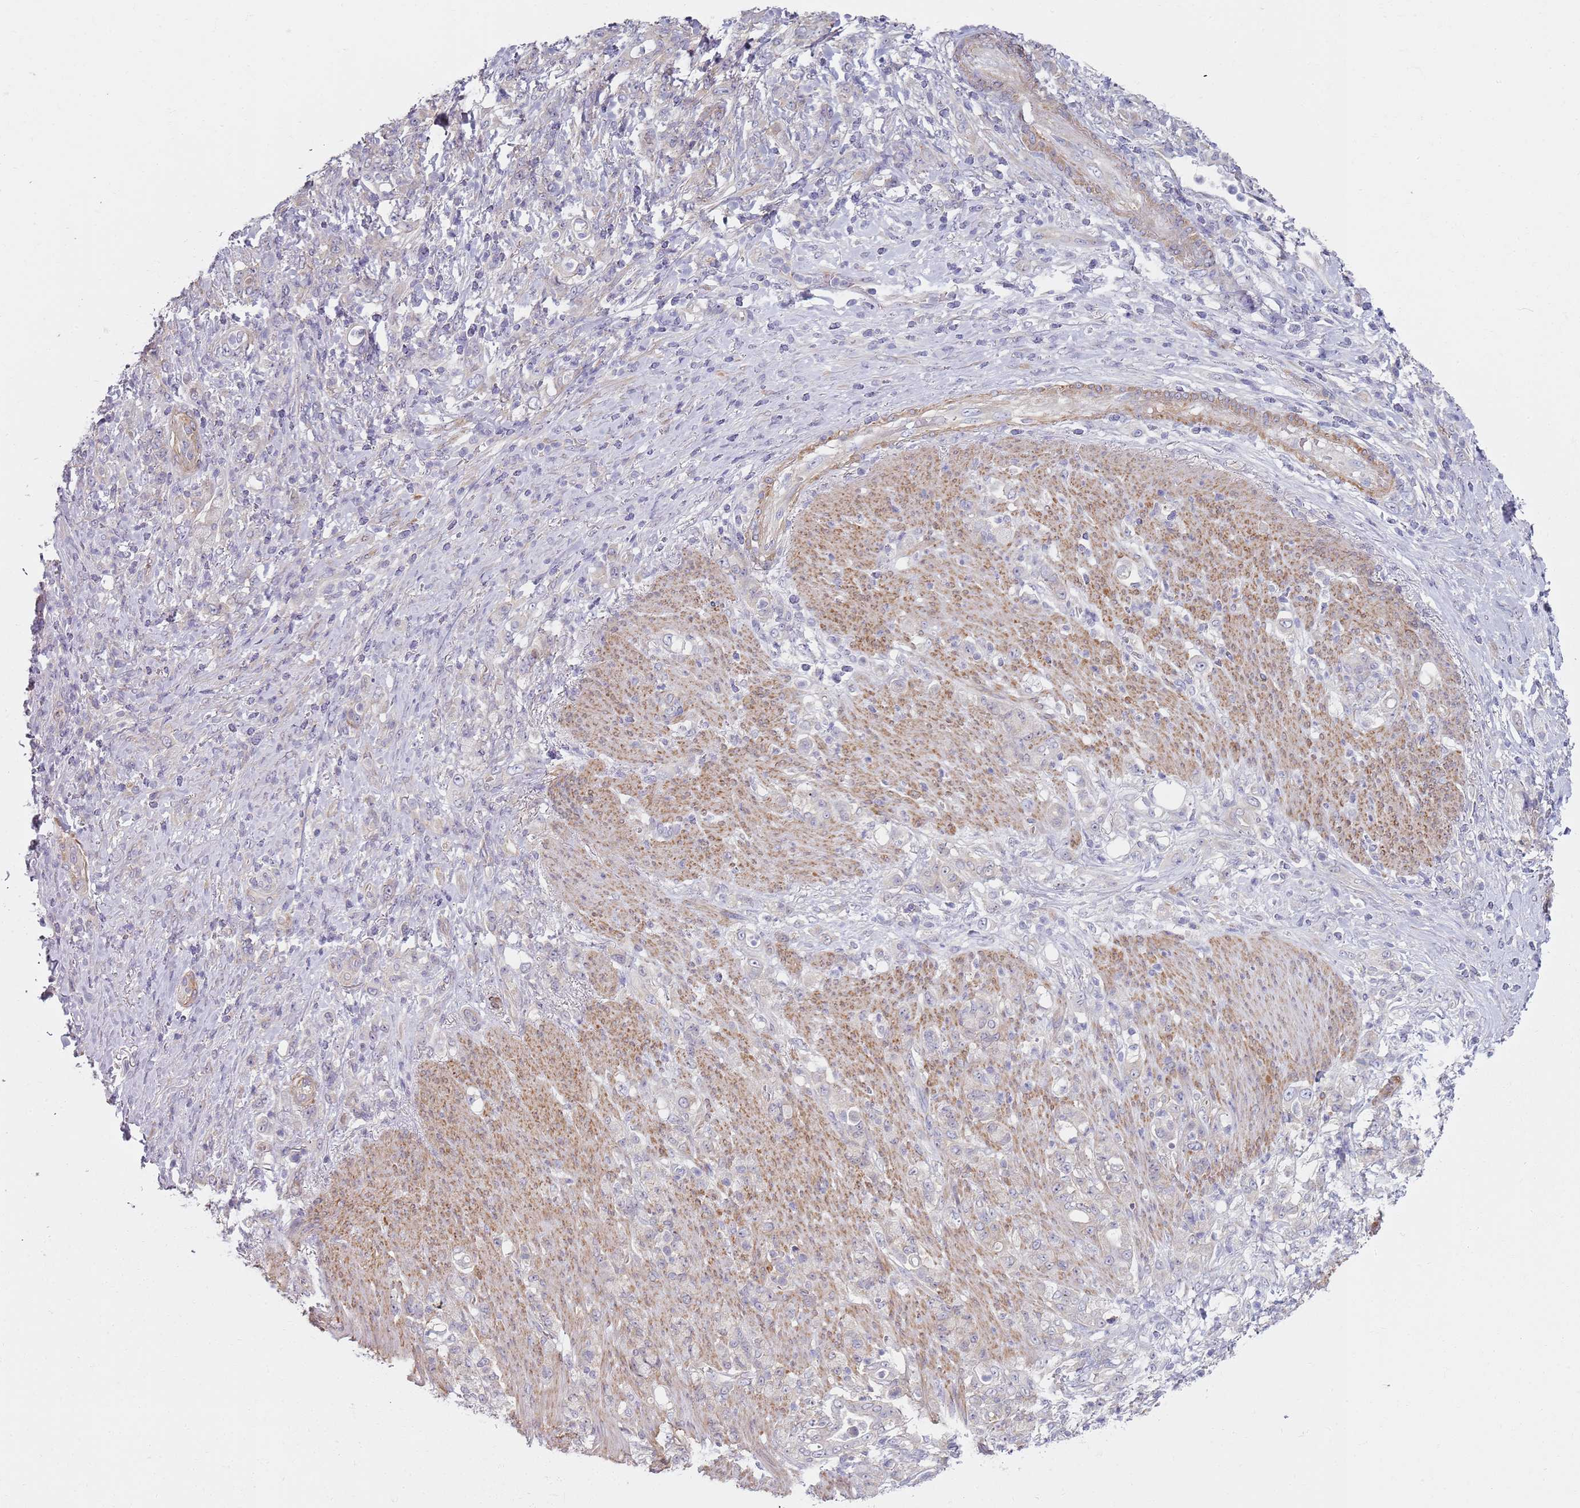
{"staining": {"intensity": "negative", "quantity": "none", "location": "none"}, "tissue": "stomach cancer", "cell_type": "Tumor cells", "image_type": "cancer", "snomed": [{"axis": "morphology", "description": "Normal tissue, NOS"}, {"axis": "morphology", "description": "Adenocarcinoma, NOS"}, {"axis": "topography", "description": "Stomach"}], "caption": "Tumor cells are negative for protein expression in human stomach cancer.", "gene": "SLC26A6", "patient": {"sex": "female", "age": 79}}